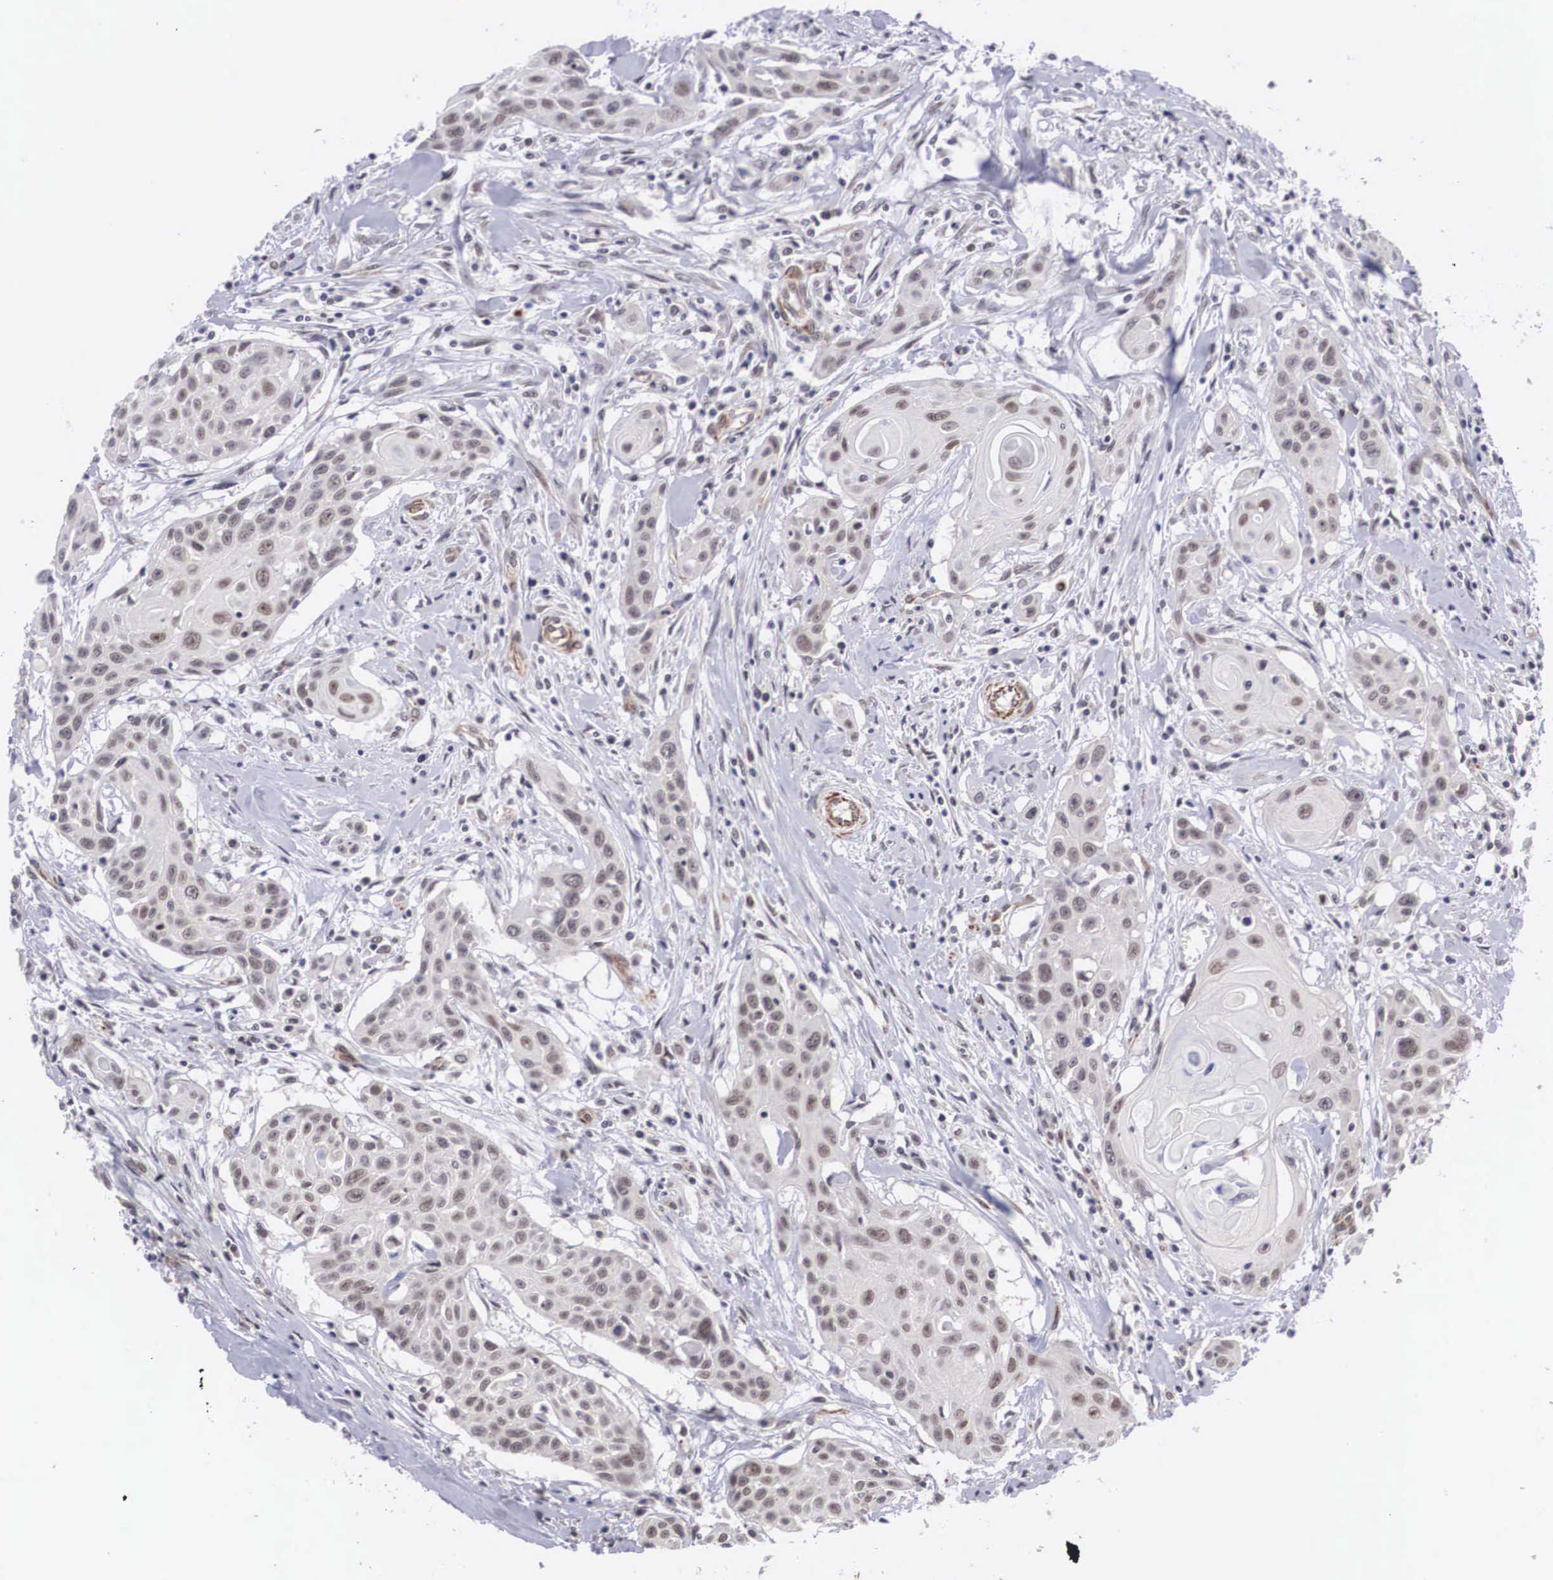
{"staining": {"intensity": "moderate", "quantity": ">75%", "location": "nuclear"}, "tissue": "head and neck cancer", "cell_type": "Tumor cells", "image_type": "cancer", "snomed": [{"axis": "morphology", "description": "Squamous cell carcinoma, NOS"}, {"axis": "morphology", "description": "Squamous cell carcinoma, metastatic, NOS"}, {"axis": "topography", "description": "Lymph node"}, {"axis": "topography", "description": "Salivary gland"}, {"axis": "topography", "description": "Head-Neck"}], "caption": "An IHC micrograph of neoplastic tissue is shown. Protein staining in brown highlights moderate nuclear positivity in metastatic squamous cell carcinoma (head and neck) within tumor cells.", "gene": "MORC2", "patient": {"sex": "female", "age": 74}}